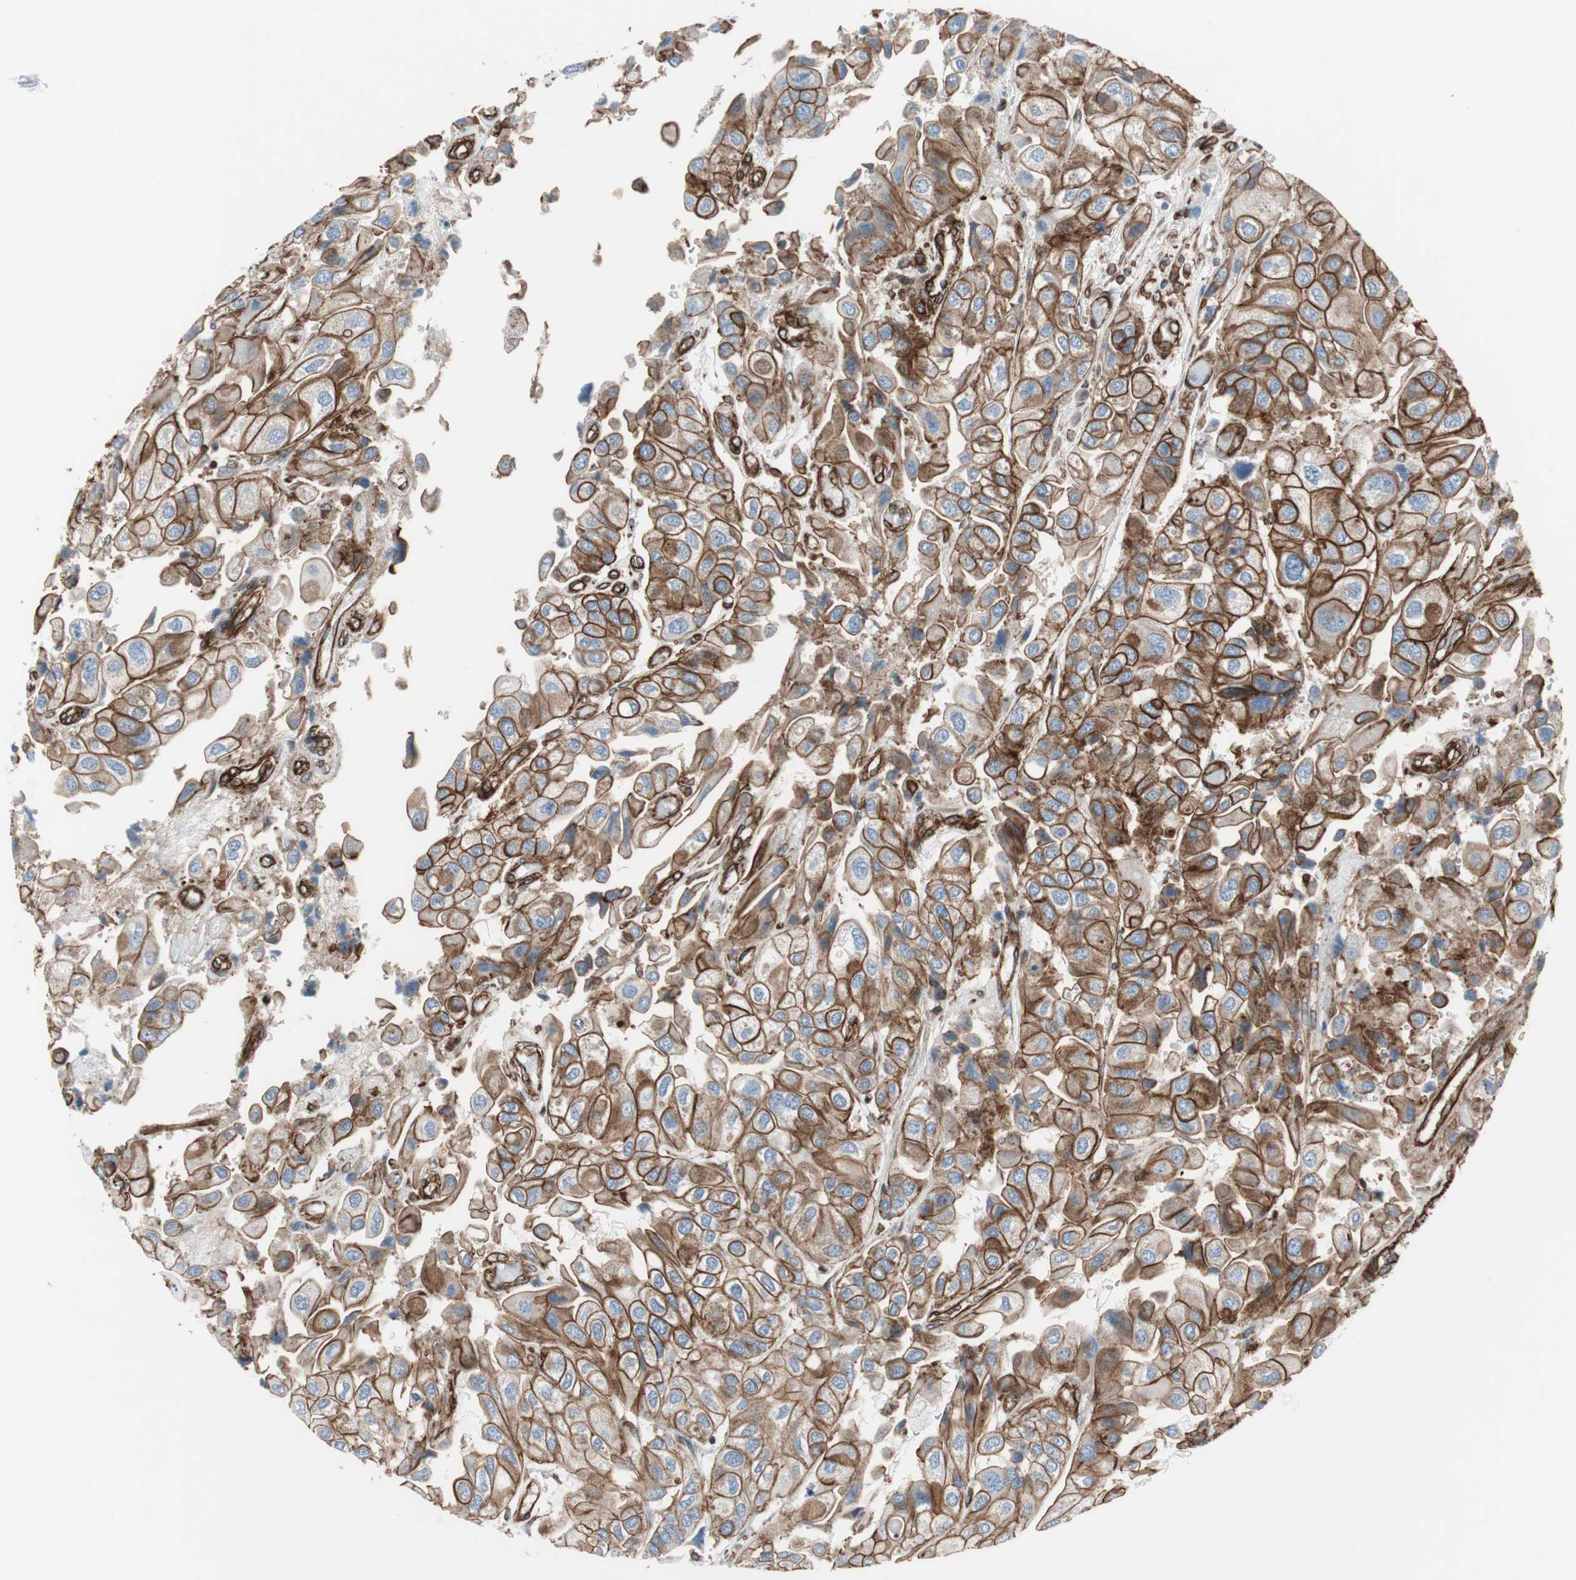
{"staining": {"intensity": "strong", "quantity": ">75%", "location": "cytoplasmic/membranous"}, "tissue": "urothelial cancer", "cell_type": "Tumor cells", "image_type": "cancer", "snomed": [{"axis": "morphology", "description": "Urothelial carcinoma, High grade"}, {"axis": "topography", "description": "Urinary bladder"}], "caption": "The image shows staining of urothelial carcinoma (high-grade), revealing strong cytoplasmic/membranous protein positivity (brown color) within tumor cells. (brown staining indicates protein expression, while blue staining denotes nuclei).", "gene": "TCTA", "patient": {"sex": "female", "age": 64}}